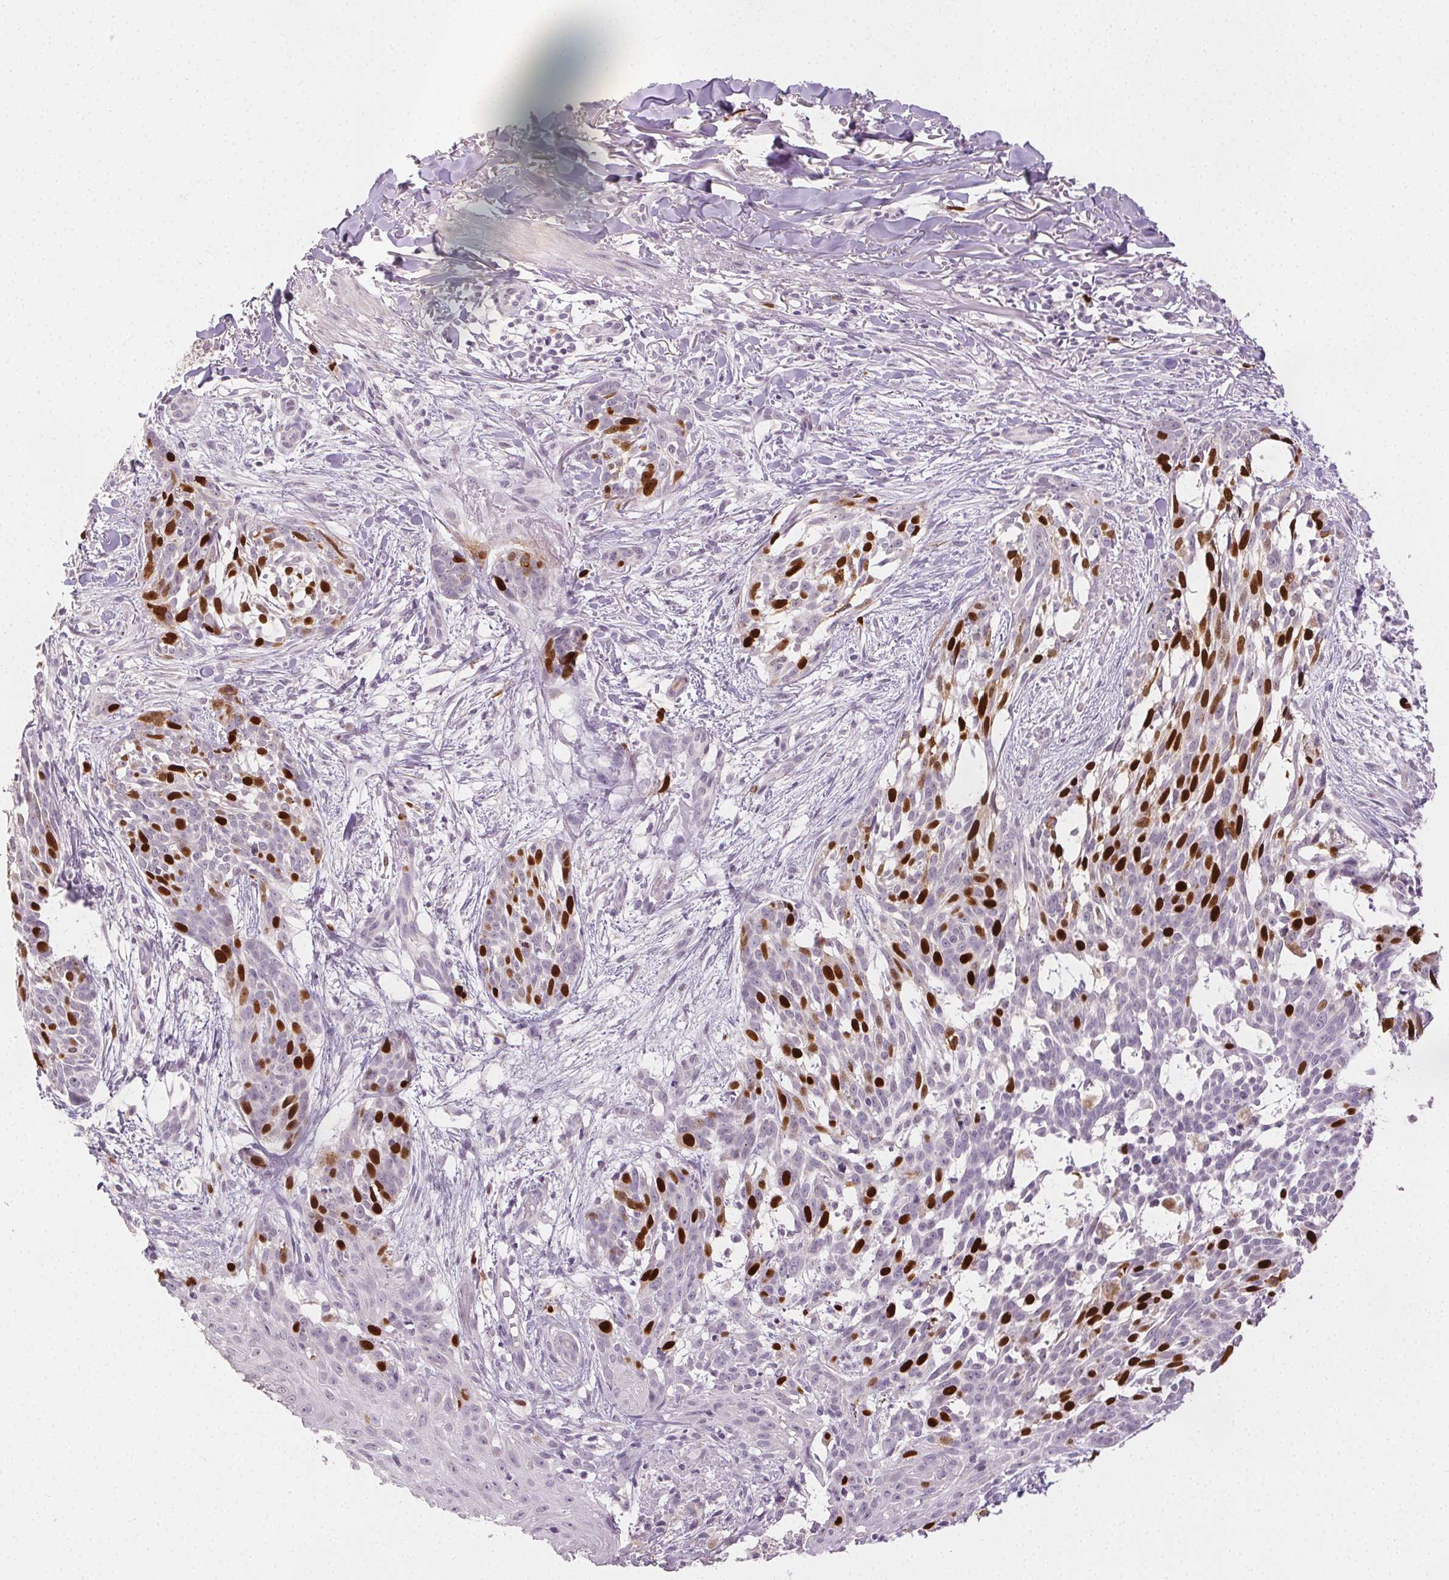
{"staining": {"intensity": "strong", "quantity": "25%-75%", "location": "nuclear"}, "tissue": "skin cancer", "cell_type": "Tumor cells", "image_type": "cancer", "snomed": [{"axis": "morphology", "description": "Basal cell carcinoma"}, {"axis": "topography", "description": "Skin"}], "caption": "Human basal cell carcinoma (skin) stained with a protein marker displays strong staining in tumor cells.", "gene": "ANLN", "patient": {"sex": "male", "age": 88}}